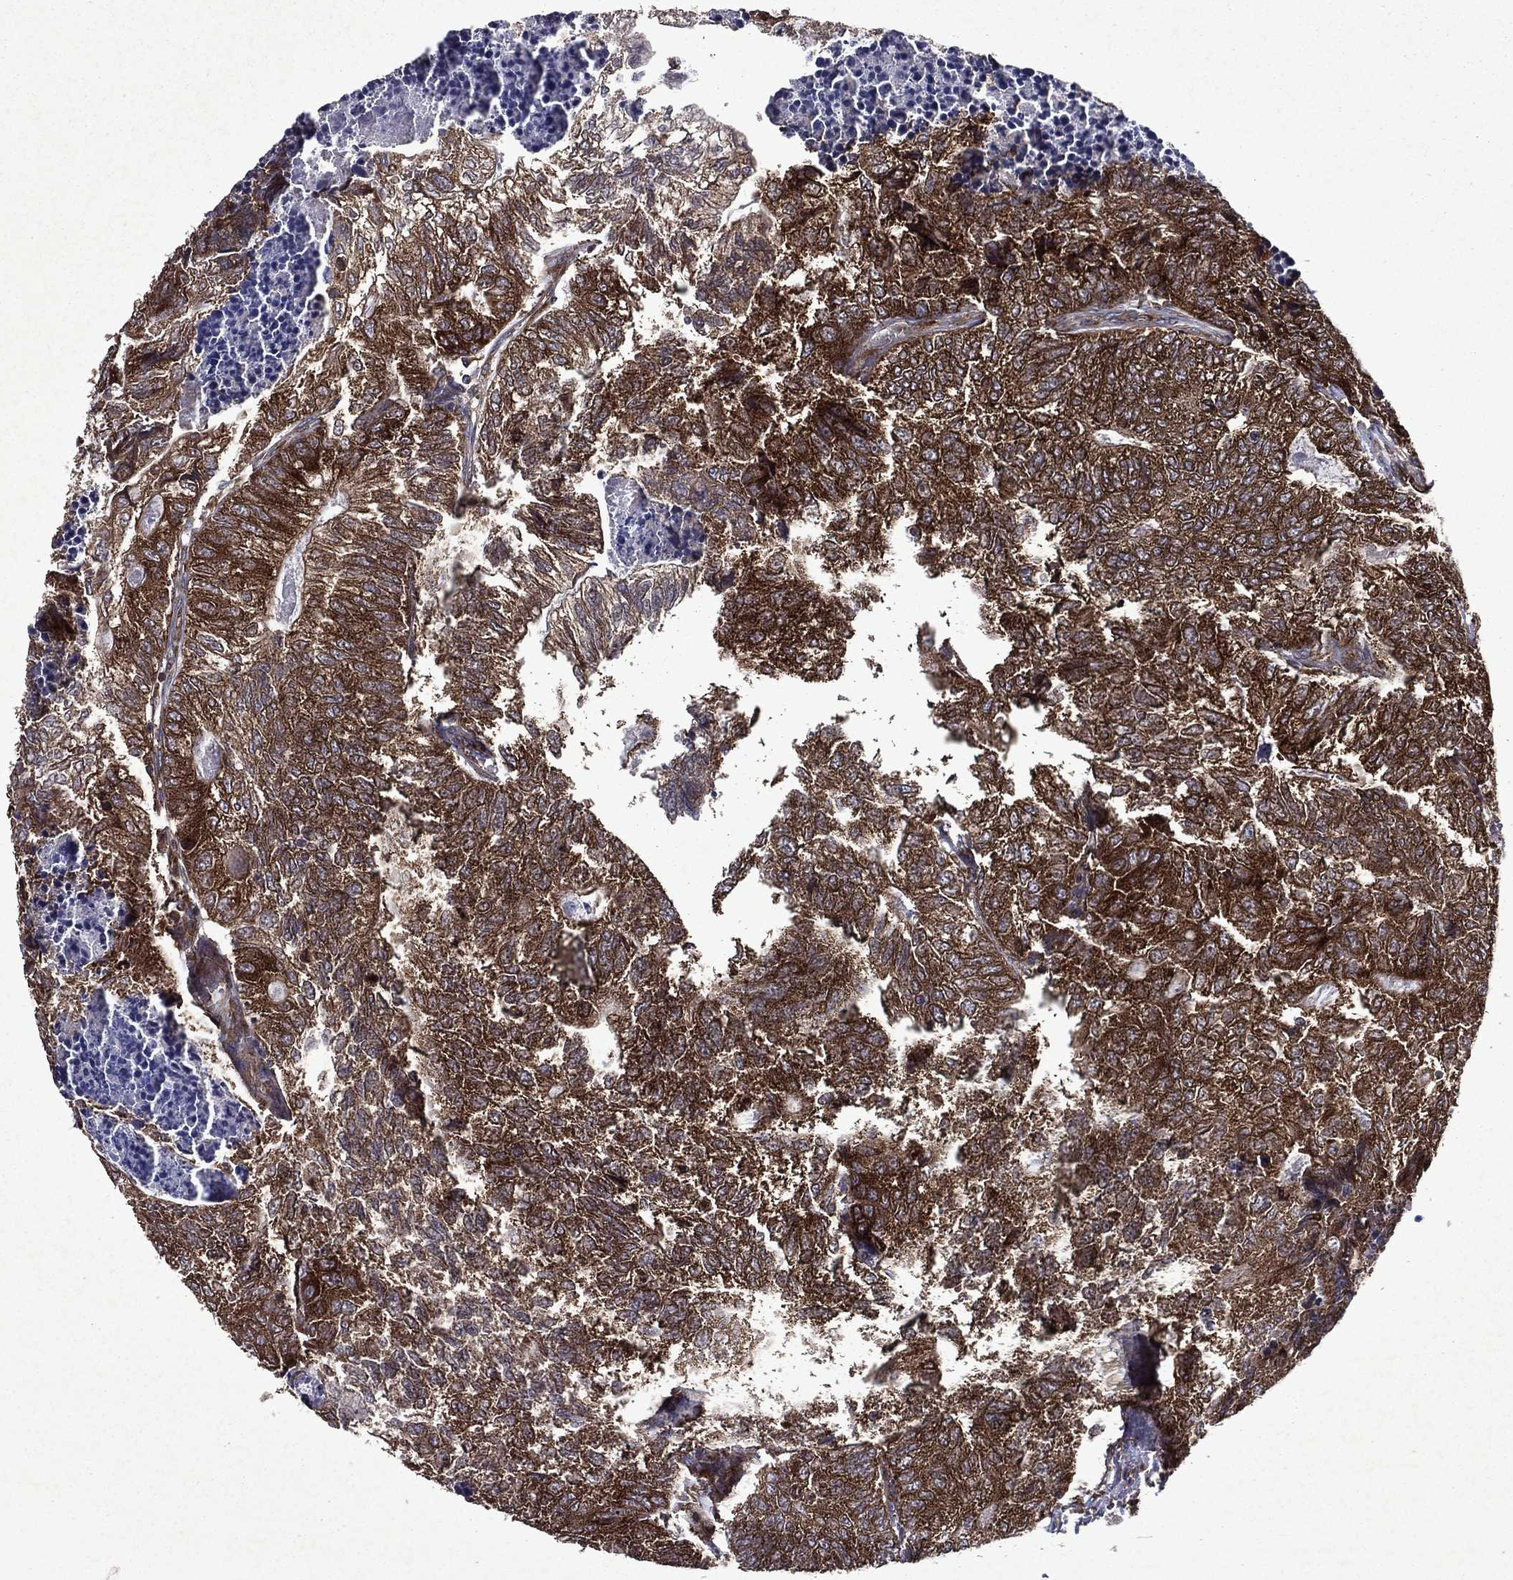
{"staining": {"intensity": "strong", "quantity": ">75%", "location": "cytoplasmic/membranous"}, "tissue": "colorectal cancer", "cell_type": "Tumor cells", "image_type": "cancer", "snomed": [{"axis": "morphology", "description": "Adenocarcinoma, NOS"}, {"axis": "topography", "description": "Colon"}], "caption": "Brown immunohistochemical staining in human colorectal adenocarcinoma displays strong cytoplasmic/membranous staining in approximately >75% of tumor cells.", "gene": "EIF2B4", "patient": {"sex": "female", "age": 67}}